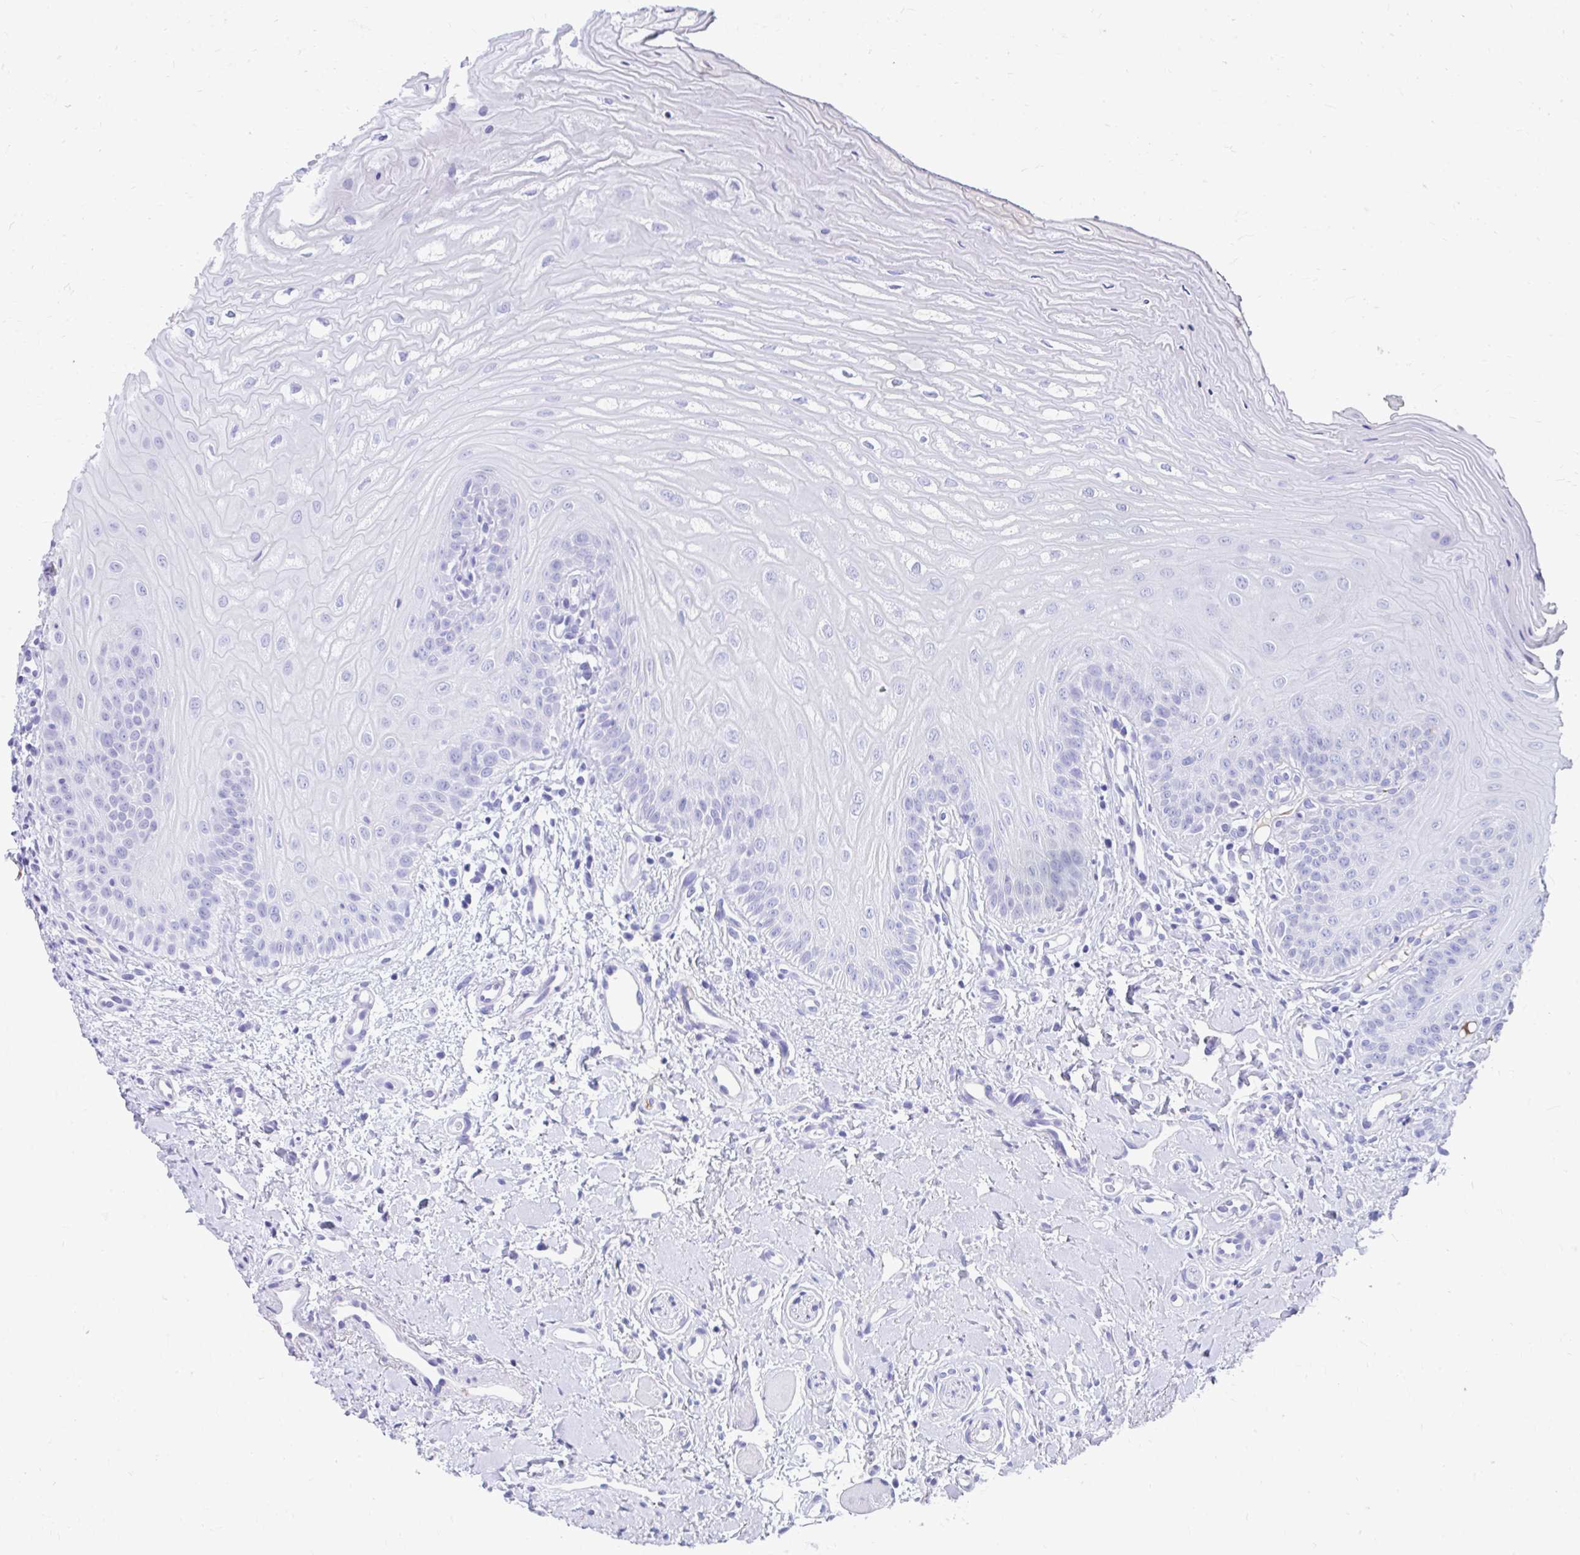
{"staining": {"intensity": "negative", "quantity": "none", "location": "none"}, "tissue": "oral mucosa", "cell_type": "Squamous epithelial cells", "image_type": "normal", "snomed": [{"axis": "morphology", "description": "Normal tissue, NOS"}, {"axis": "topography", "description": "Oral tissue"}], "caption": "Immunohistochemistry (IHC) photomicrograph of unremarkable oral mucosa: human oral mucosa stained with DAB demonstrates no significant protein staining in squamous epithelial cells. (Stains: DAB (3,3'-diaminobenzidine) immunohistochemistry (IHC) with hematoxylin counter stain, Microscopy: brightfield microscopy at high magnification).", "gene": "SMIM9", "patient": {"sex": "female", "age": 73}}